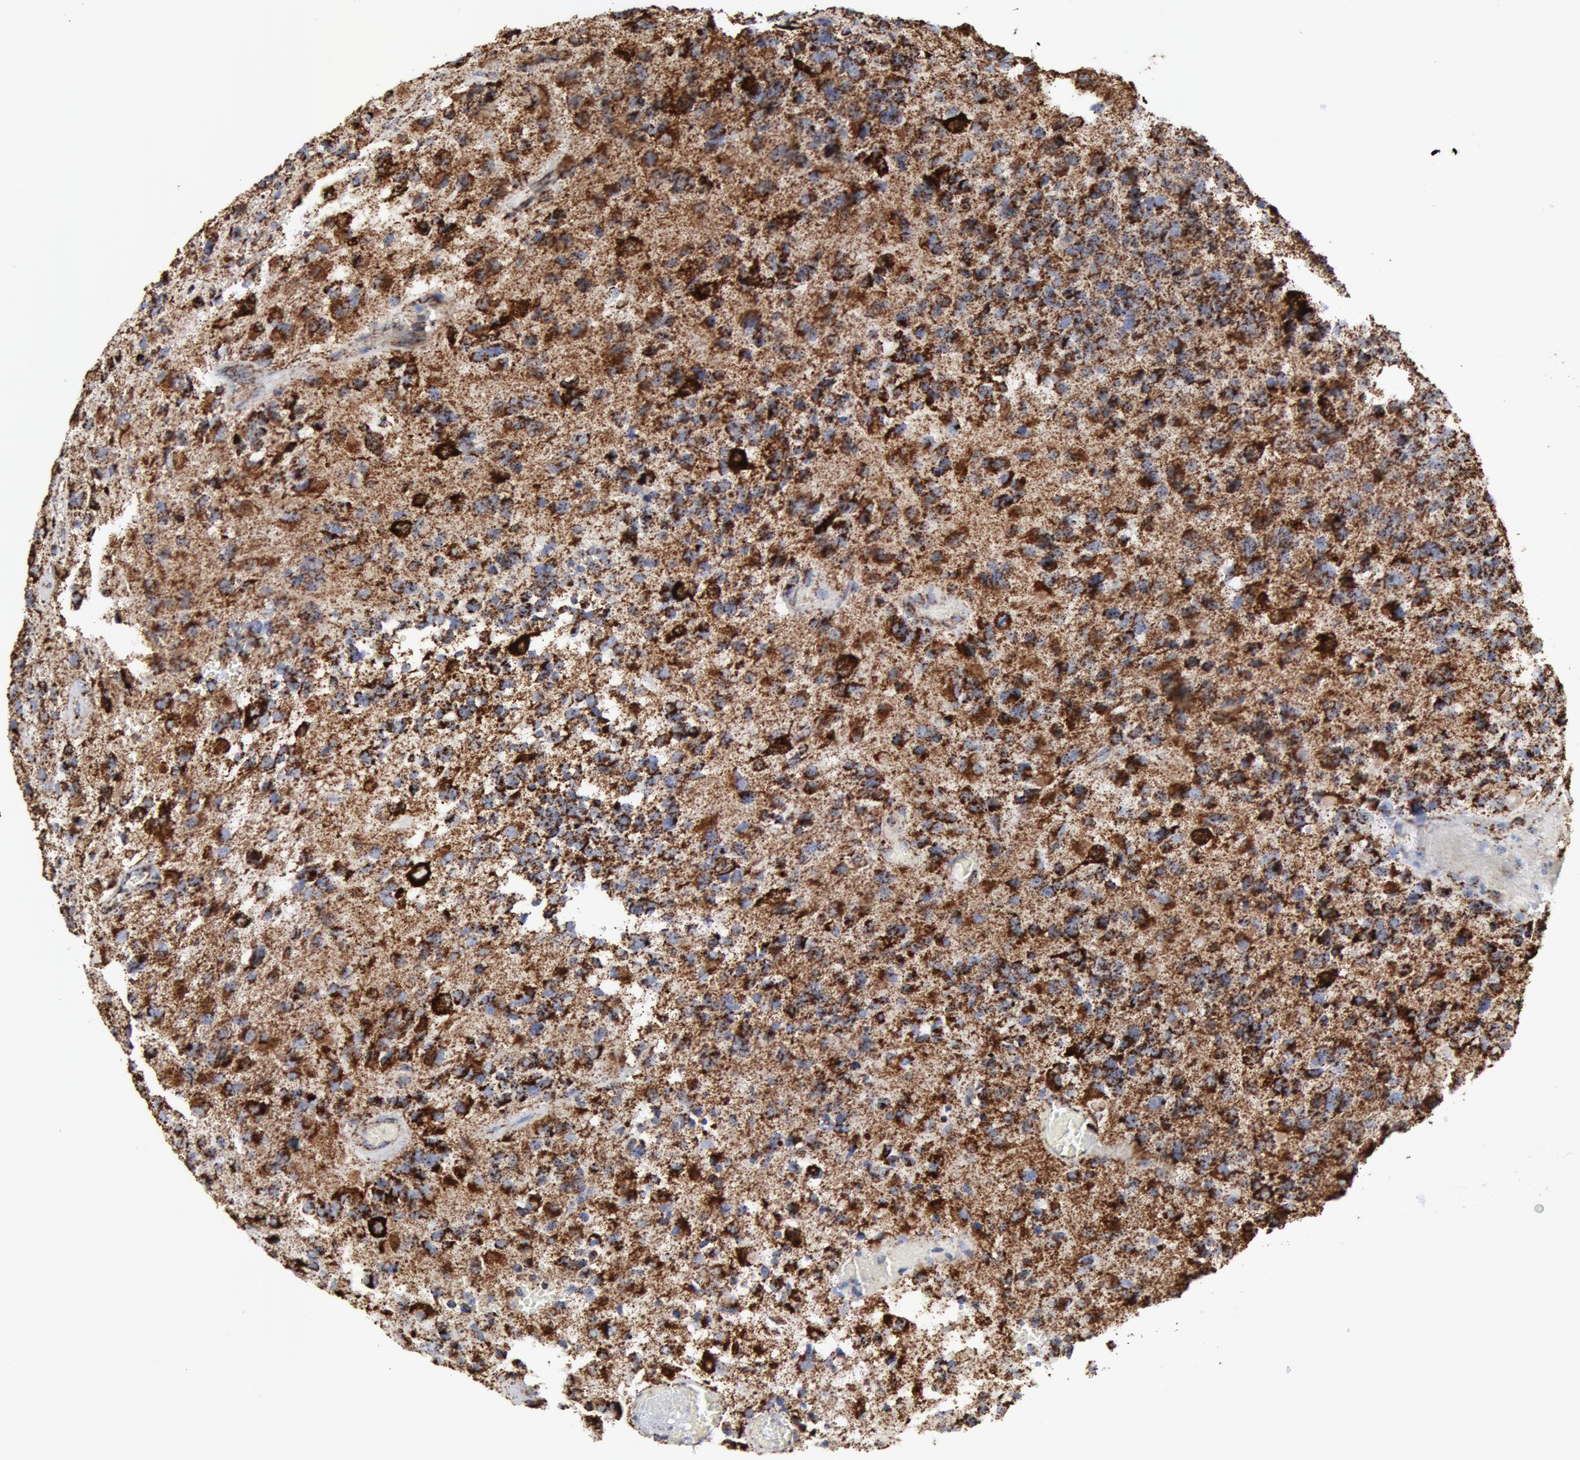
{"staining": {"intensity": "moderate", "quantity": "25%-75%", "location": "cytoplasmic/membranous"}, "tissue": "glioma", "cell_type": "Tumor cells", "image_type": "cancer", "snomed": [{"axis": "morphology", "description": "Glioma, malignant, High grade"}, {"axis": "topography", "description": "Brain"}], "caption": "This is a histology image of immunohistochemistry staining of glioma, which shows moderate staining in the cytoplasmic/membranous of tumor cells.", "gene": "ATP5F1B", "patient": {"sex": "male", "age": 69}}